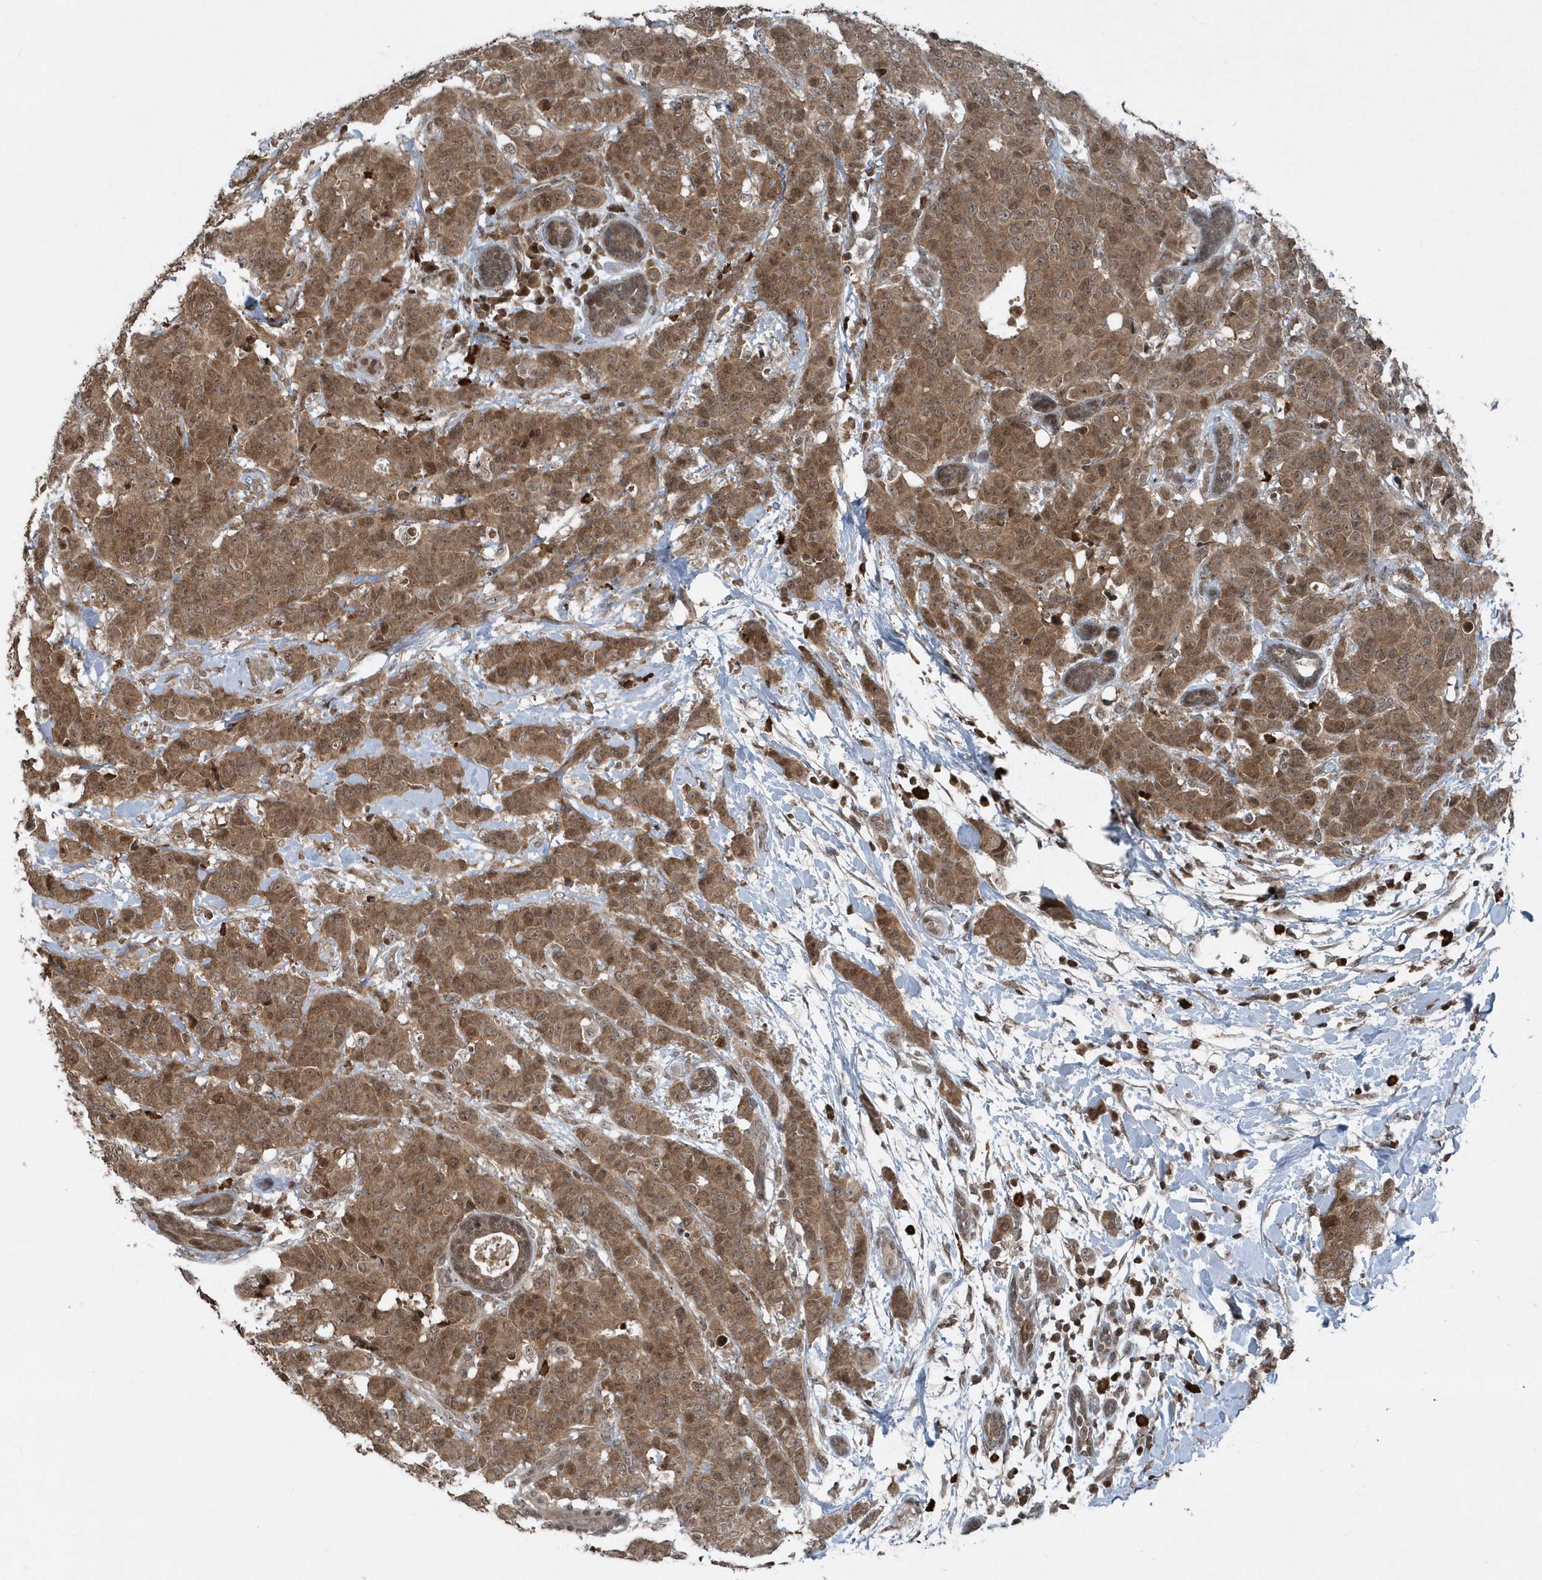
{"staining": {"intensity": "moderate", "quantity": ">75%", "location": "cytoplasmic/membranous,nuclear"}, "tissue": "breast cancer", "cell_type": "Tumor cells", "image_type": "cancer", "snomed": [{"axis": "morphology", "description": "Normal tissue, NOS"}, {"axis": "morphology", "description": "Duct carcinoma"}, {"axis": "topography", "description": "Breast"}], "caption": "A brown stain highlights moderate cytoplasmic/membranous and nuclear staining of a protein in human infiltrating ductal carcinoma (breast) tumor cells. (DAB (3,3'-diaminobenzidine) = brown stain, brightfield microscopy at high magnification).", "gene": "EIF2B1", "patient": {"sex": "female", "age": 40}}